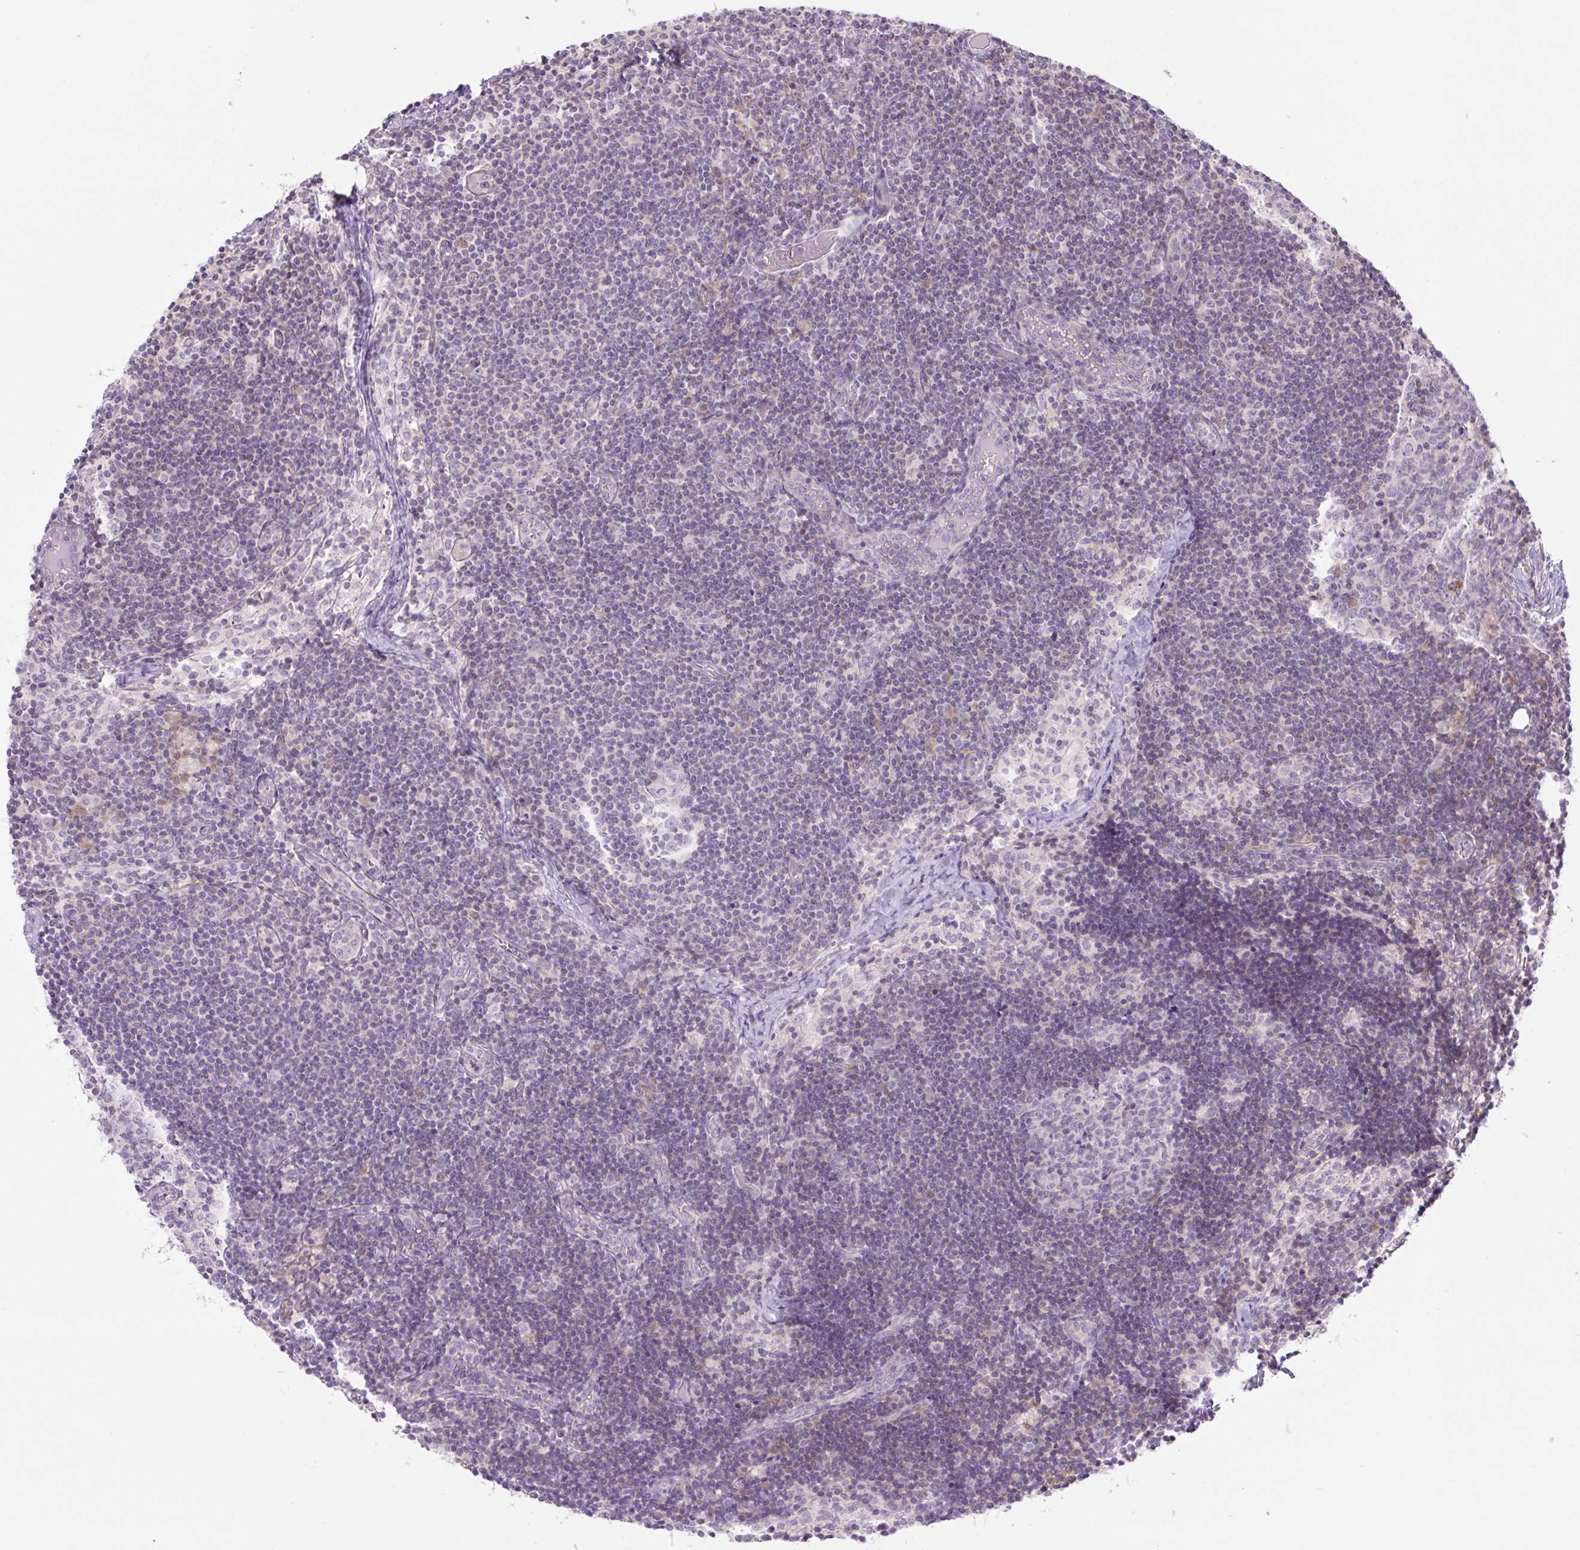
{"staining": {"intensity": "negative", "quantity": "none", "location": "none"}, "tissue": "lymph node", "cell_type": "Germinal center cells", "image_type": "normal", "snomed": [{"axis": "morphology", "description": "Normal tissue, NOS"}, {"axis": "topography", "description": "Lymph node"}], "caption": "Germinal center cells show no significant positivity in benign lymph node.", "gene": "GRID2", "patient": {"sex": "female", "age": 31}}